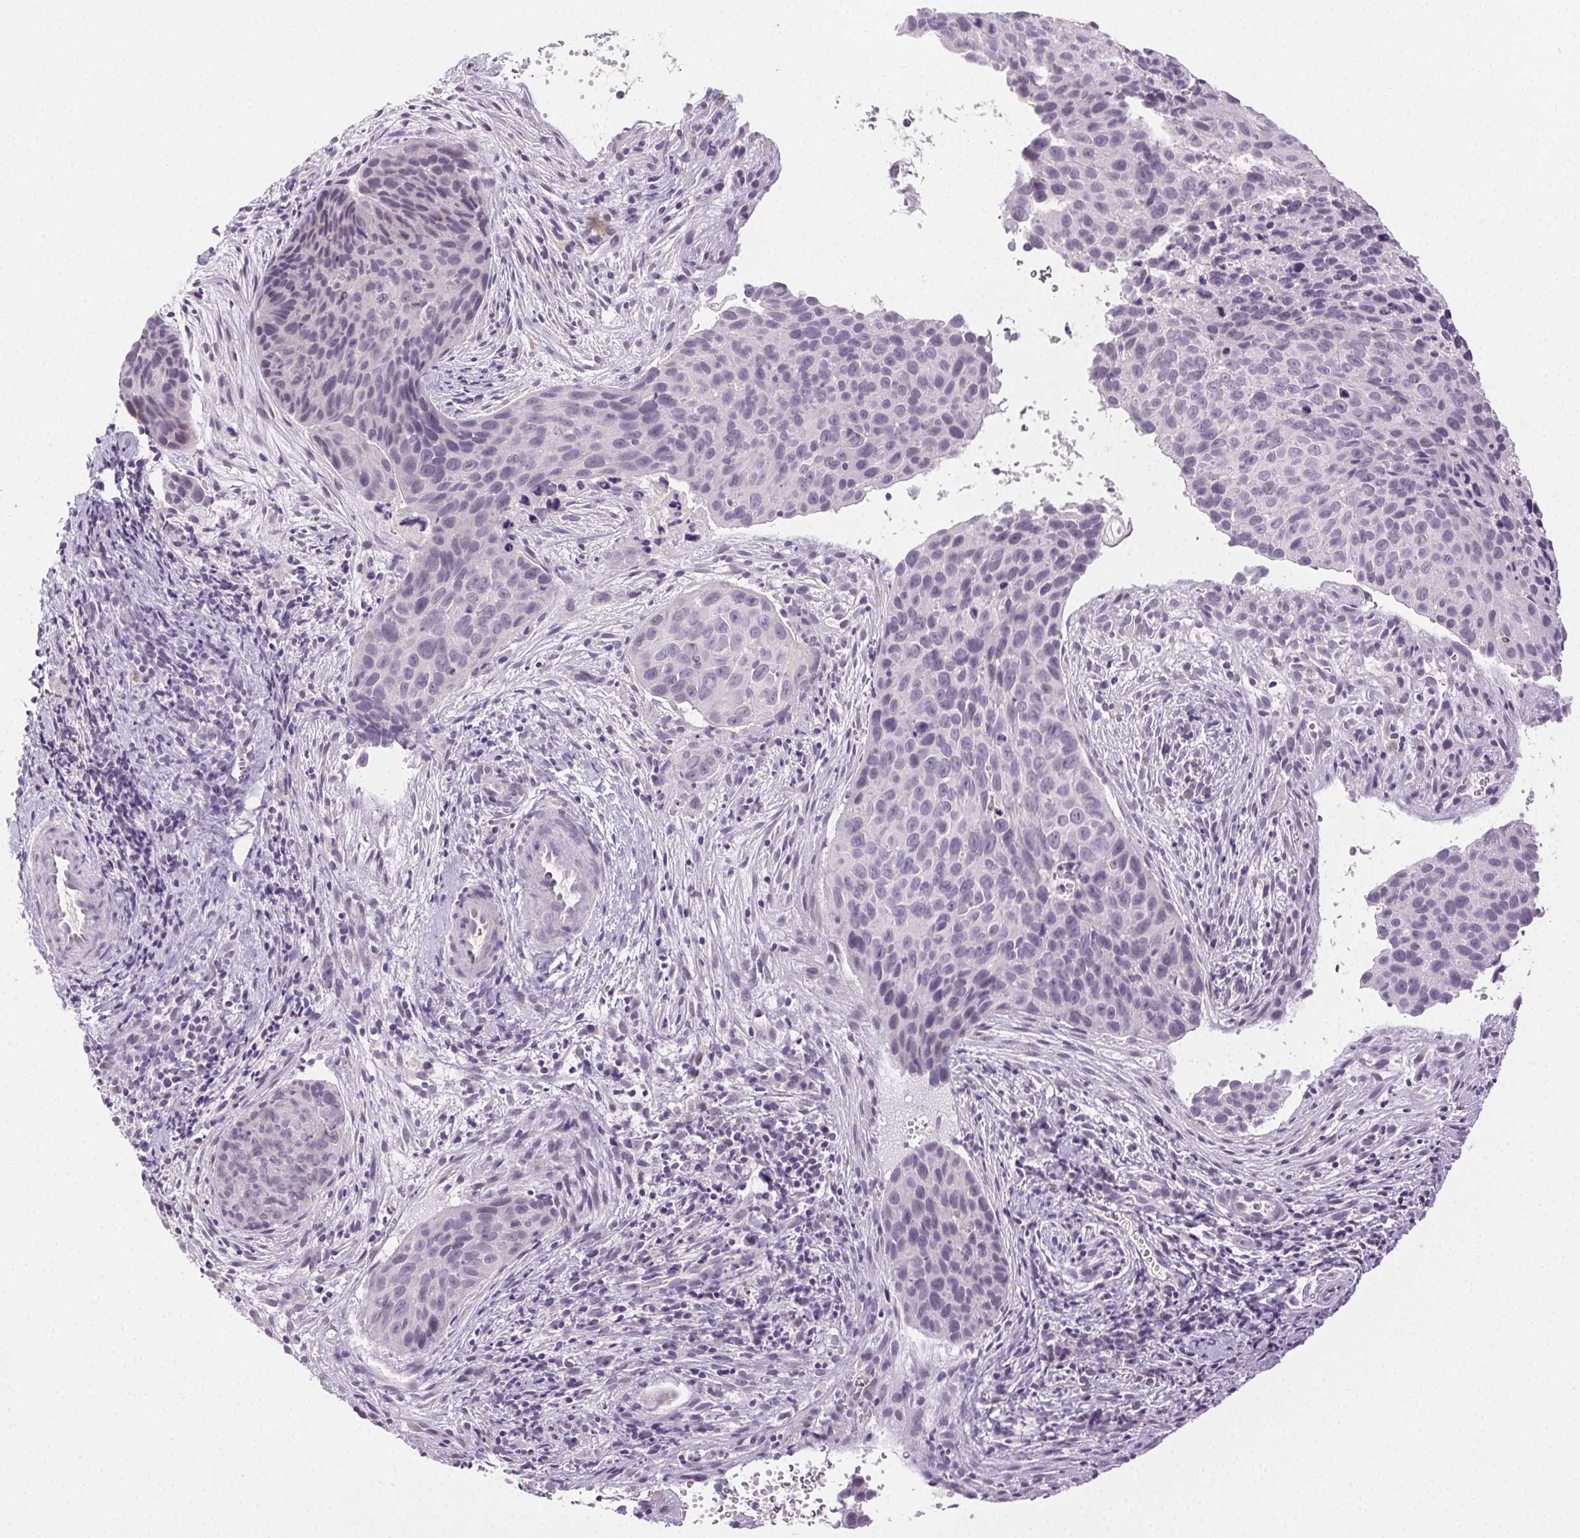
{"staining": {"intensity": "negative", "quantity": "none", "location": "none"}, "tissue": "cervical cancer", "cell_type": "Tumor cells", "image_type": "cancer", "snomed": [{"axis": "morphology", "description": "Squamous cell carcinoma, NOS"}, {"axis": "topography", "description": "Cervix"}], "caption": "High magnification brightfield microscopy of cervical cancer stained with DAB (3,3'-diaminobenzidine) (brown) and counterstained with hematoxylin (blue): tumor cells show no significant positivity.", "gene": "CLDN10", "patient": {"sex": "female", "age": 35}}